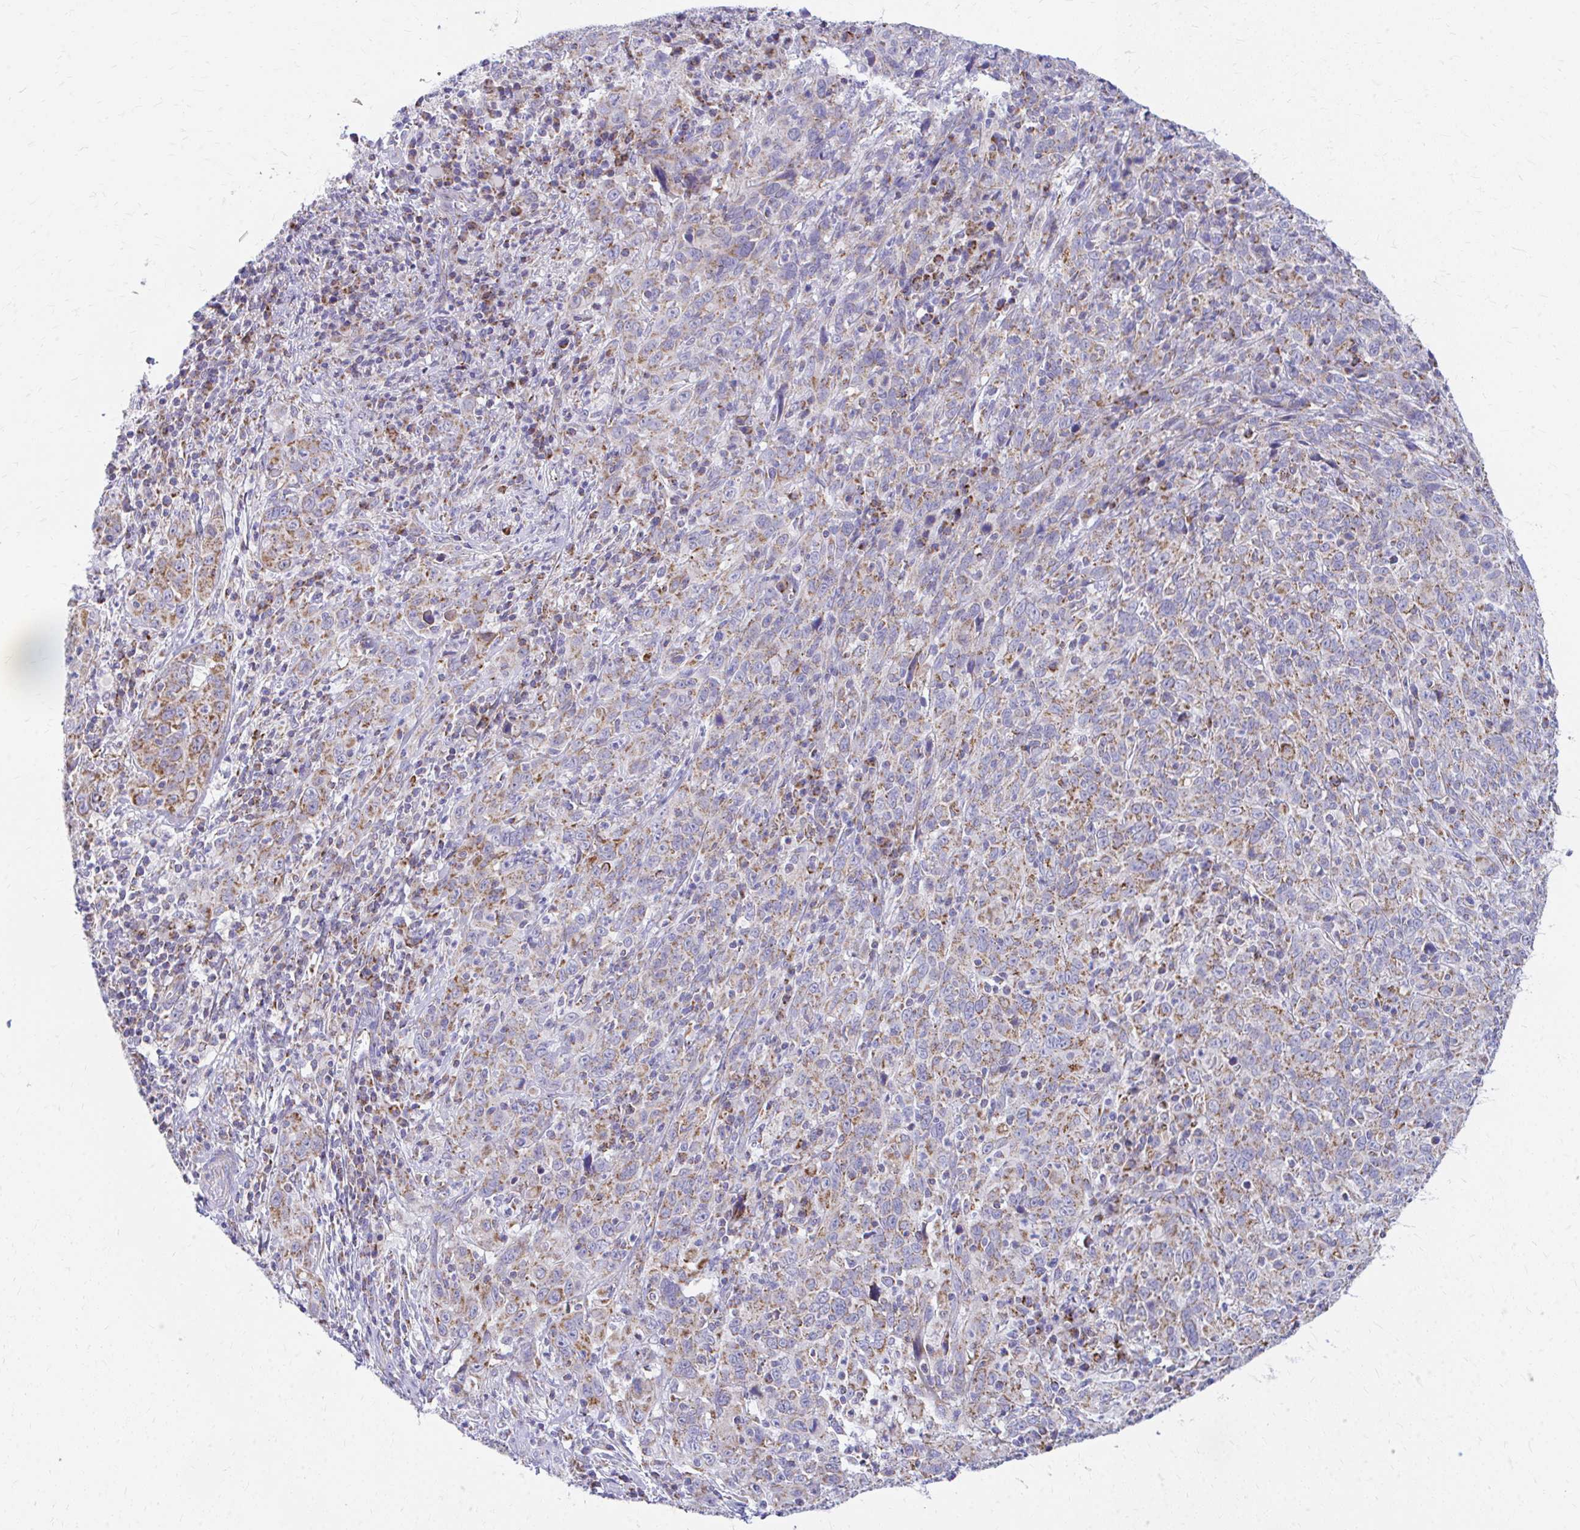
{"staining": {"intensity": "moderate", "quantity": ">75%", "location": "cytoplasmic/membranous"}, "tissue": "cervical cancer", "cell_type": "Tumor cells", "image_type": "cancer", "snomed": [{"axis": "morphology", "description": "Squamous cell carcinoma, NOS"}, {"axis": "topography", "description": "Cervix"}], "caption": "Cervical squamous cell carcinoma was stained to show a protein in brown. There is medium levels of moderate cytoplasmic/membranous expression in approximately >75% of tumor cells. Using DAB (brown) and hematoxylin (blue) stains, captured at high magnification using brightfield microscopy.", "gene": "MRPL19", "patient": {"sex": "female", "age": 46}}